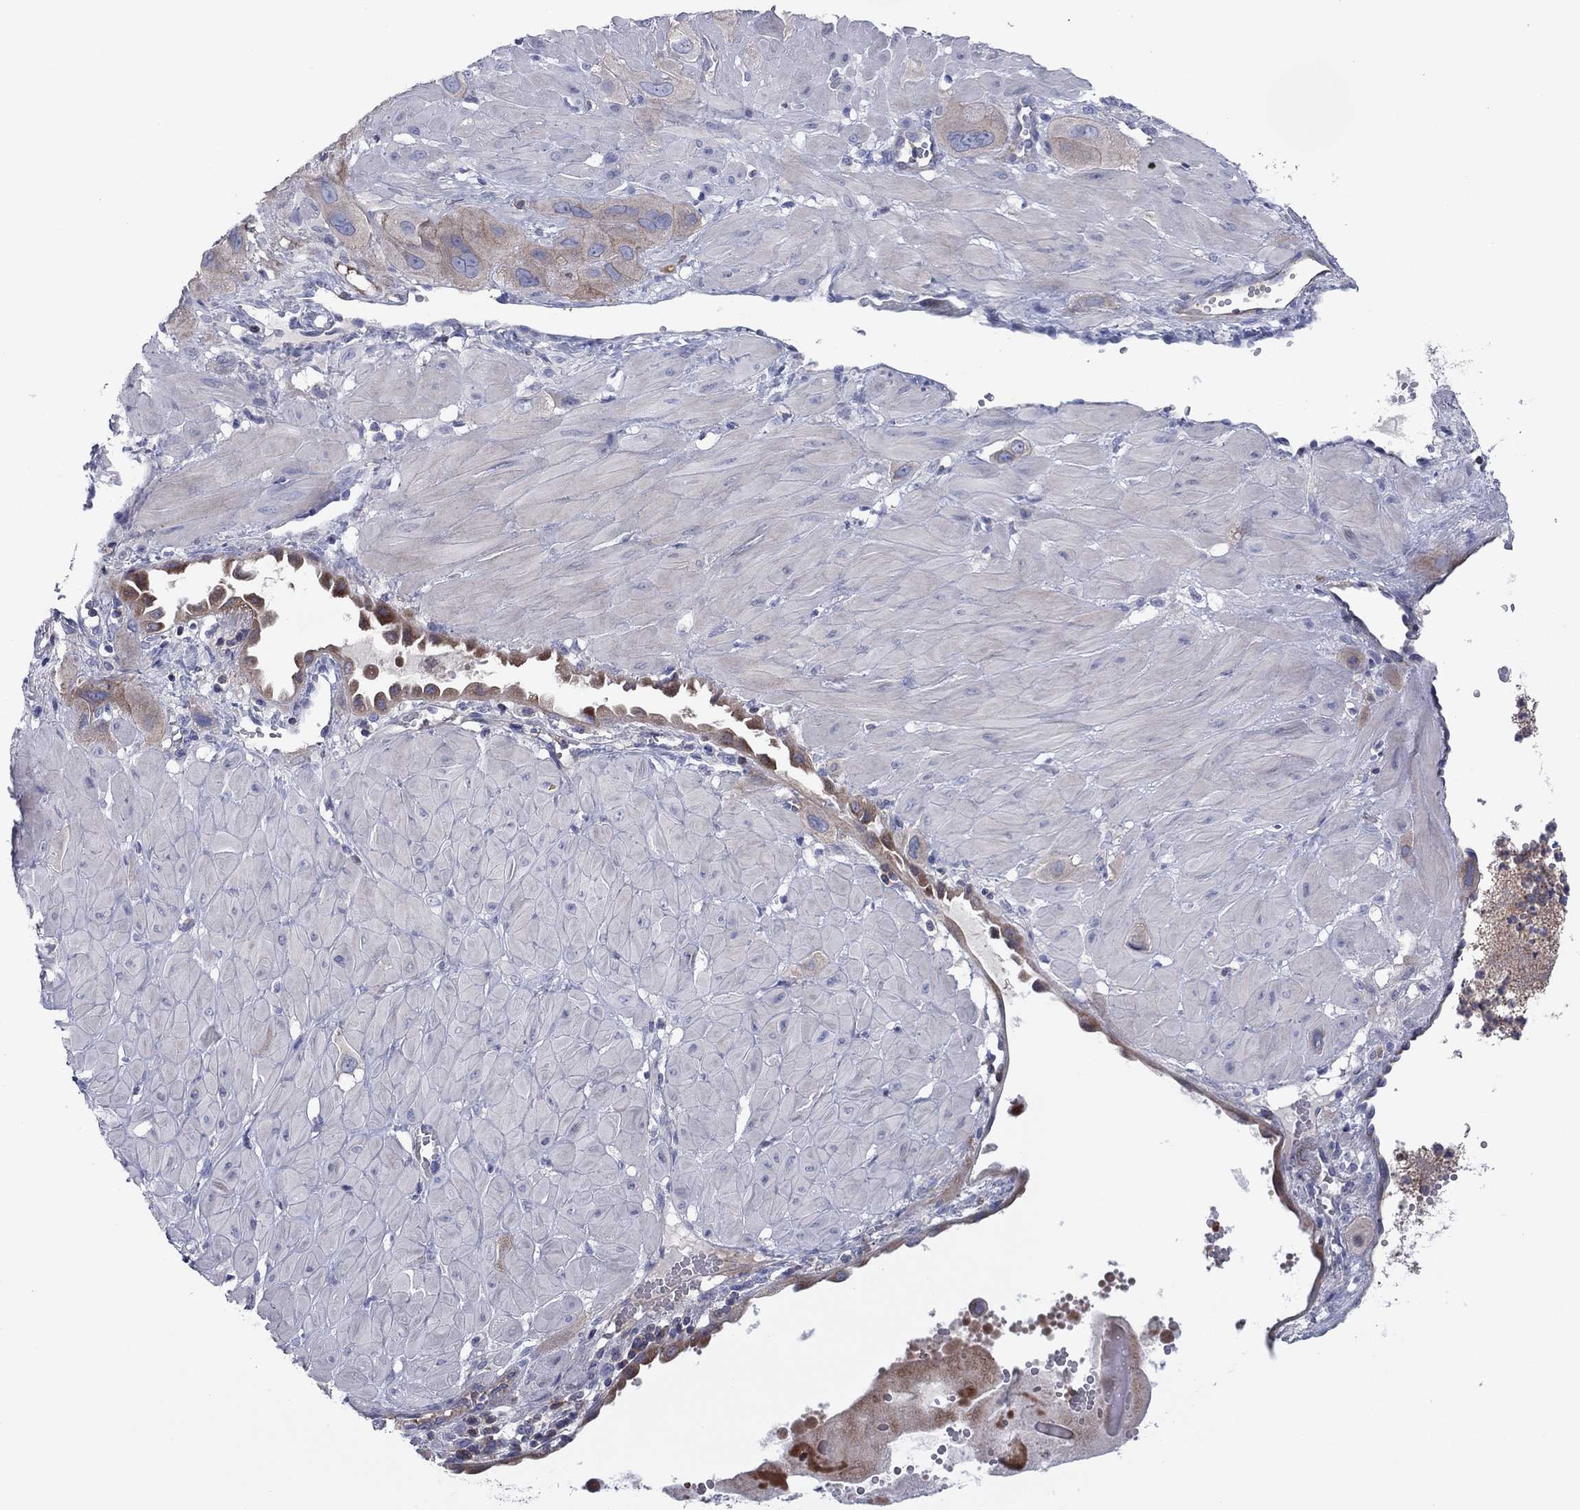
{"staining": {"intensity": "weak", "quantity": ">75%", "location": "cytoplasmic/membranous"}, "tissue": "cervical cancer", "cell_type": "Tumor cells", "image_type": "cancer", "snomed": [{"axis": "morphology", "description": "Squamous cell carcinoma, NOS"}, {"axis": "topography", "description": "Cervix"}], "caption": "Immunohistochemical staining of cervical squamous cell carcinoma reveals low levels of weak cytoplasmic/membranous expression in about >75% of tumor cells. The staining was performed using DAB, with brown indicating positive protein expression. Nuclei are stained blue with hematoxylin.", "gene": "PVR", "patient": {"sex": "female", "age": 34}}